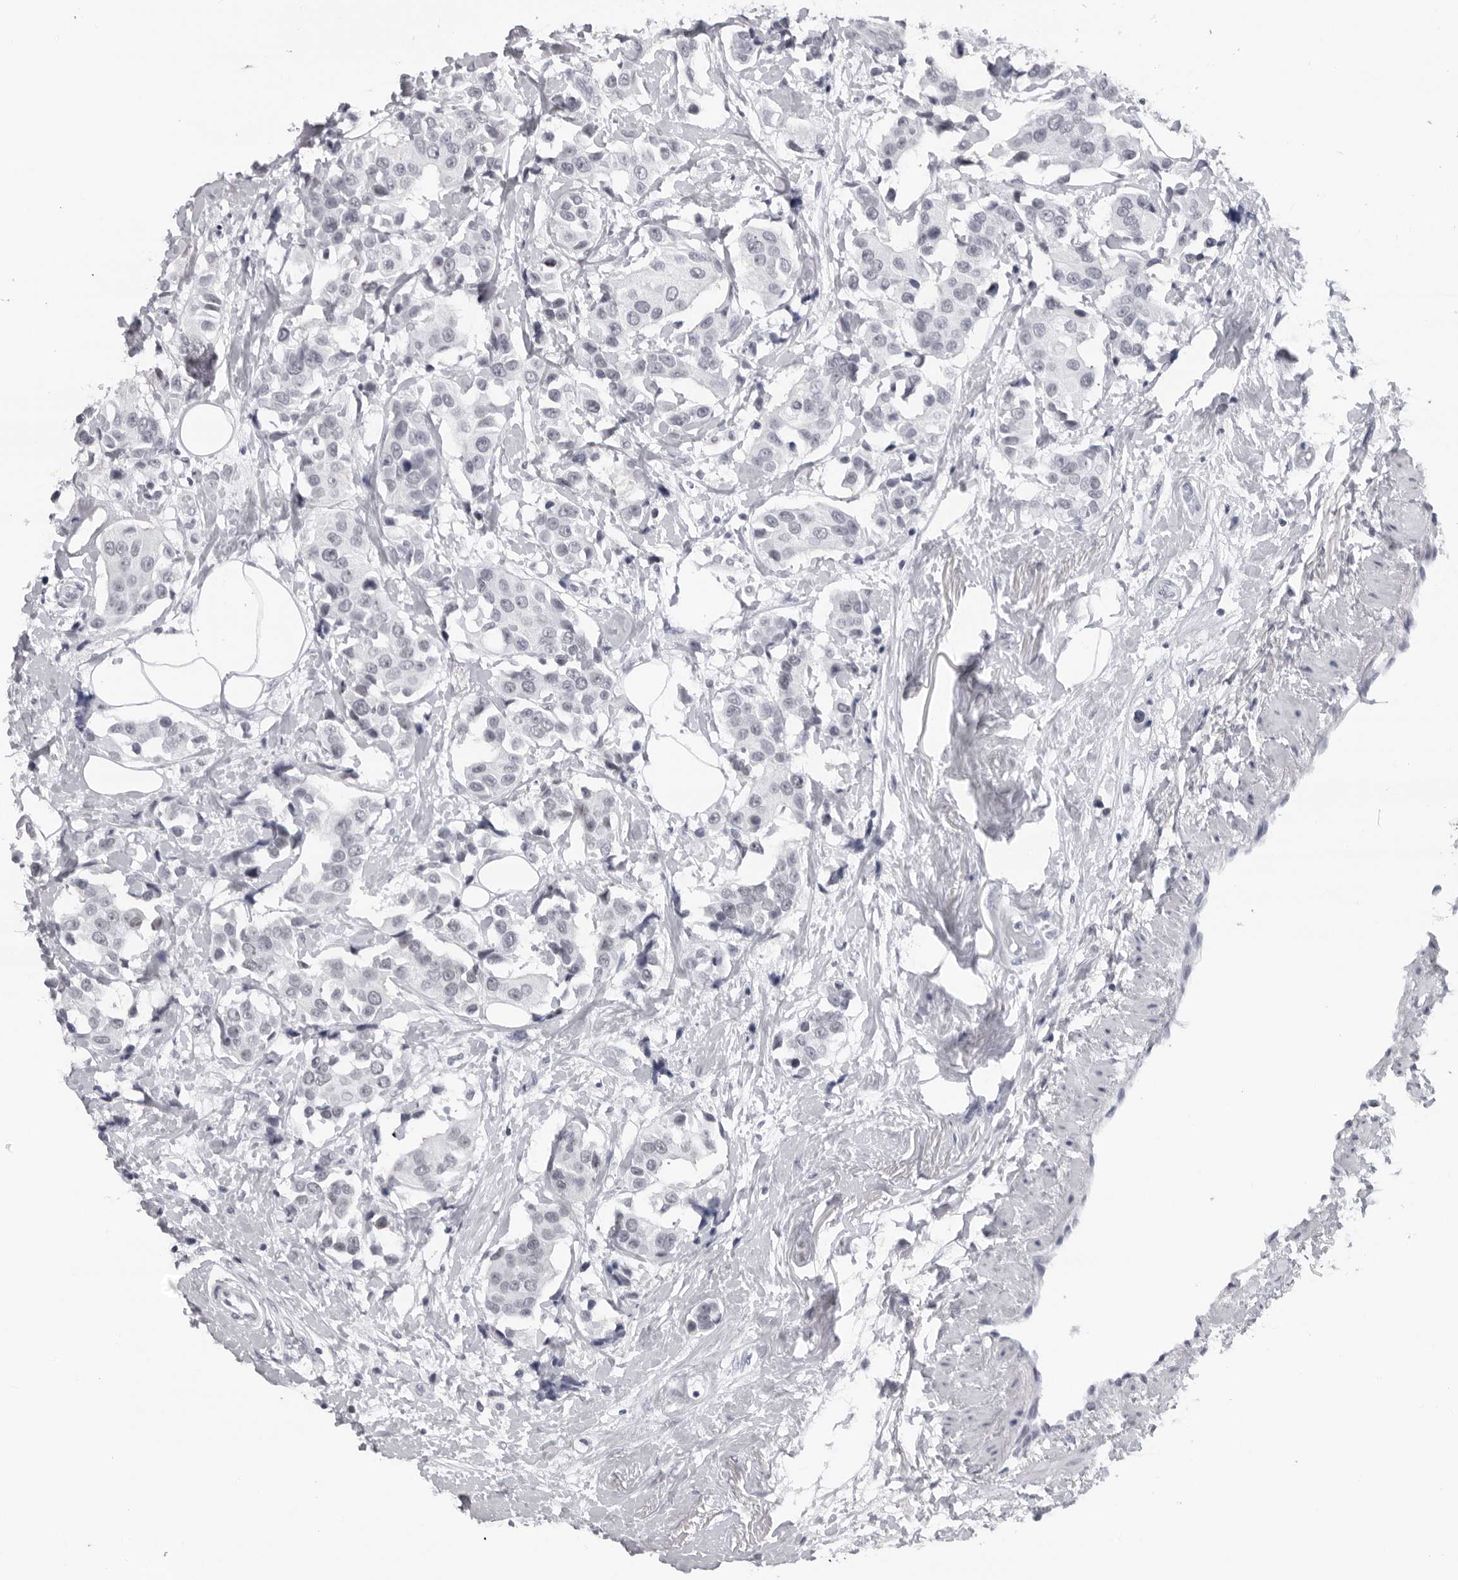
{"staining": {"intensity": "negative", "quantity": "none", "location": "none"}, "tissue": "breast cancer", "cell_type": "Tumor cells", "image_type": "cancer", "snomed": [{"axis": "morphology", "description": "Normal tissue, NOS"}, {"axis": "morphology", "description": "Duct carcinoma"}, {"axis": "topography", "description": "Breast"}], "caption": "IHC histopathology image of human breast cancer stained for a protein (brown), which displays no expression in tumor cells.", "gene": "ESPN", "patient": {"sex": "female", "age": 39}}